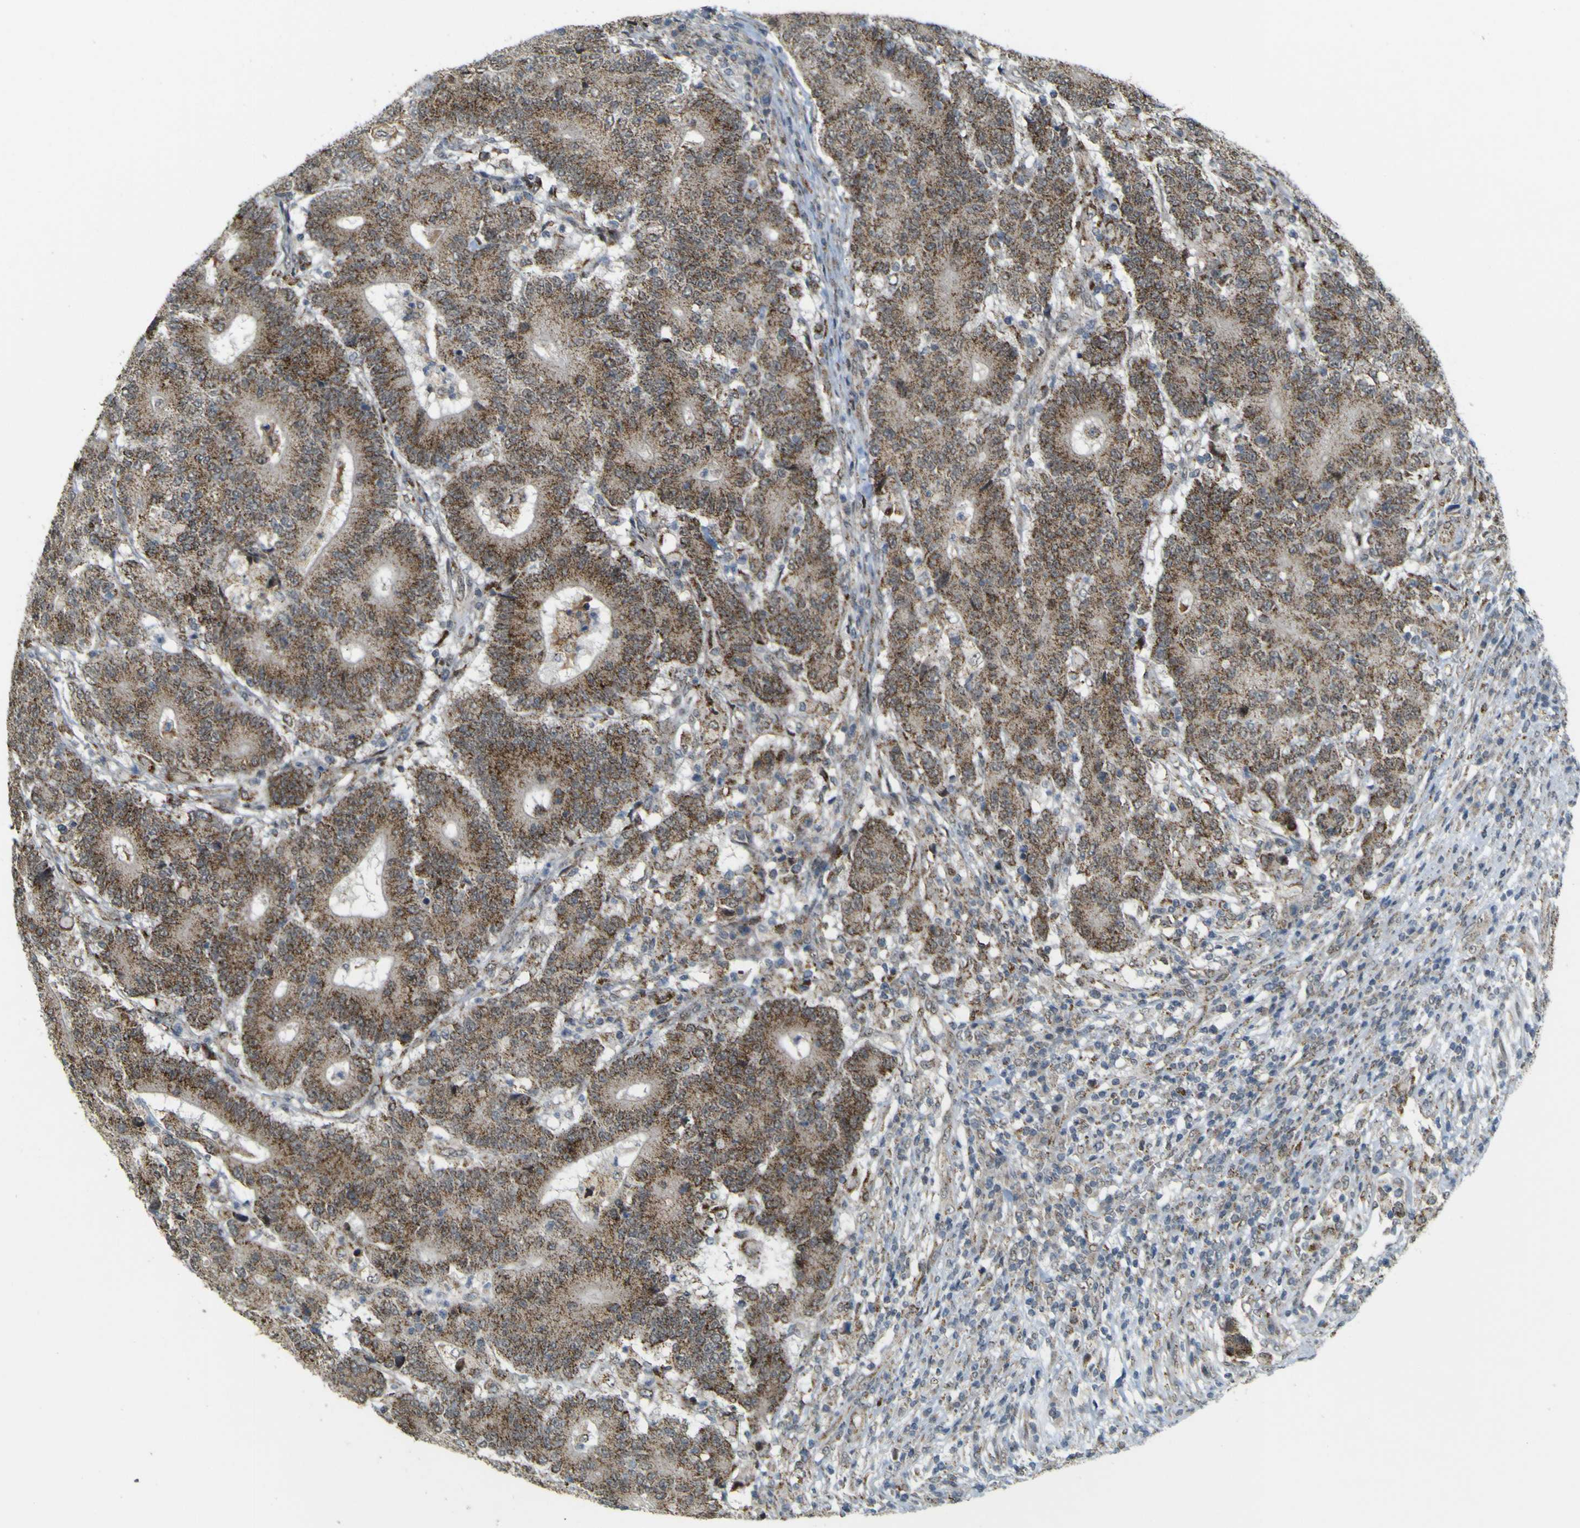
{"staining": {"intensity": "strong", "quantity": ">75%", "location": "cytoplasmic/membranous"}, "tissue": "colorectal cancer", "cell_type": "Tumor cells", "image_type": "cancer", "snomed": [{"axis": "morphology", "description": "Normal tissue, NOS"}, {"axis": "morphology", "description": "Adenocarcinoma, NOS"}, {"axis": "topography", "description": "Colon"}], "caption": "Colorectal cancer was stained to show a protein in brown. There is high levels of strong cytoplasmic/membranous positivity in approximately >75% of tumor cells.", "gene": "ACBD5", "patient": {"sex": "female", "age": 75}}